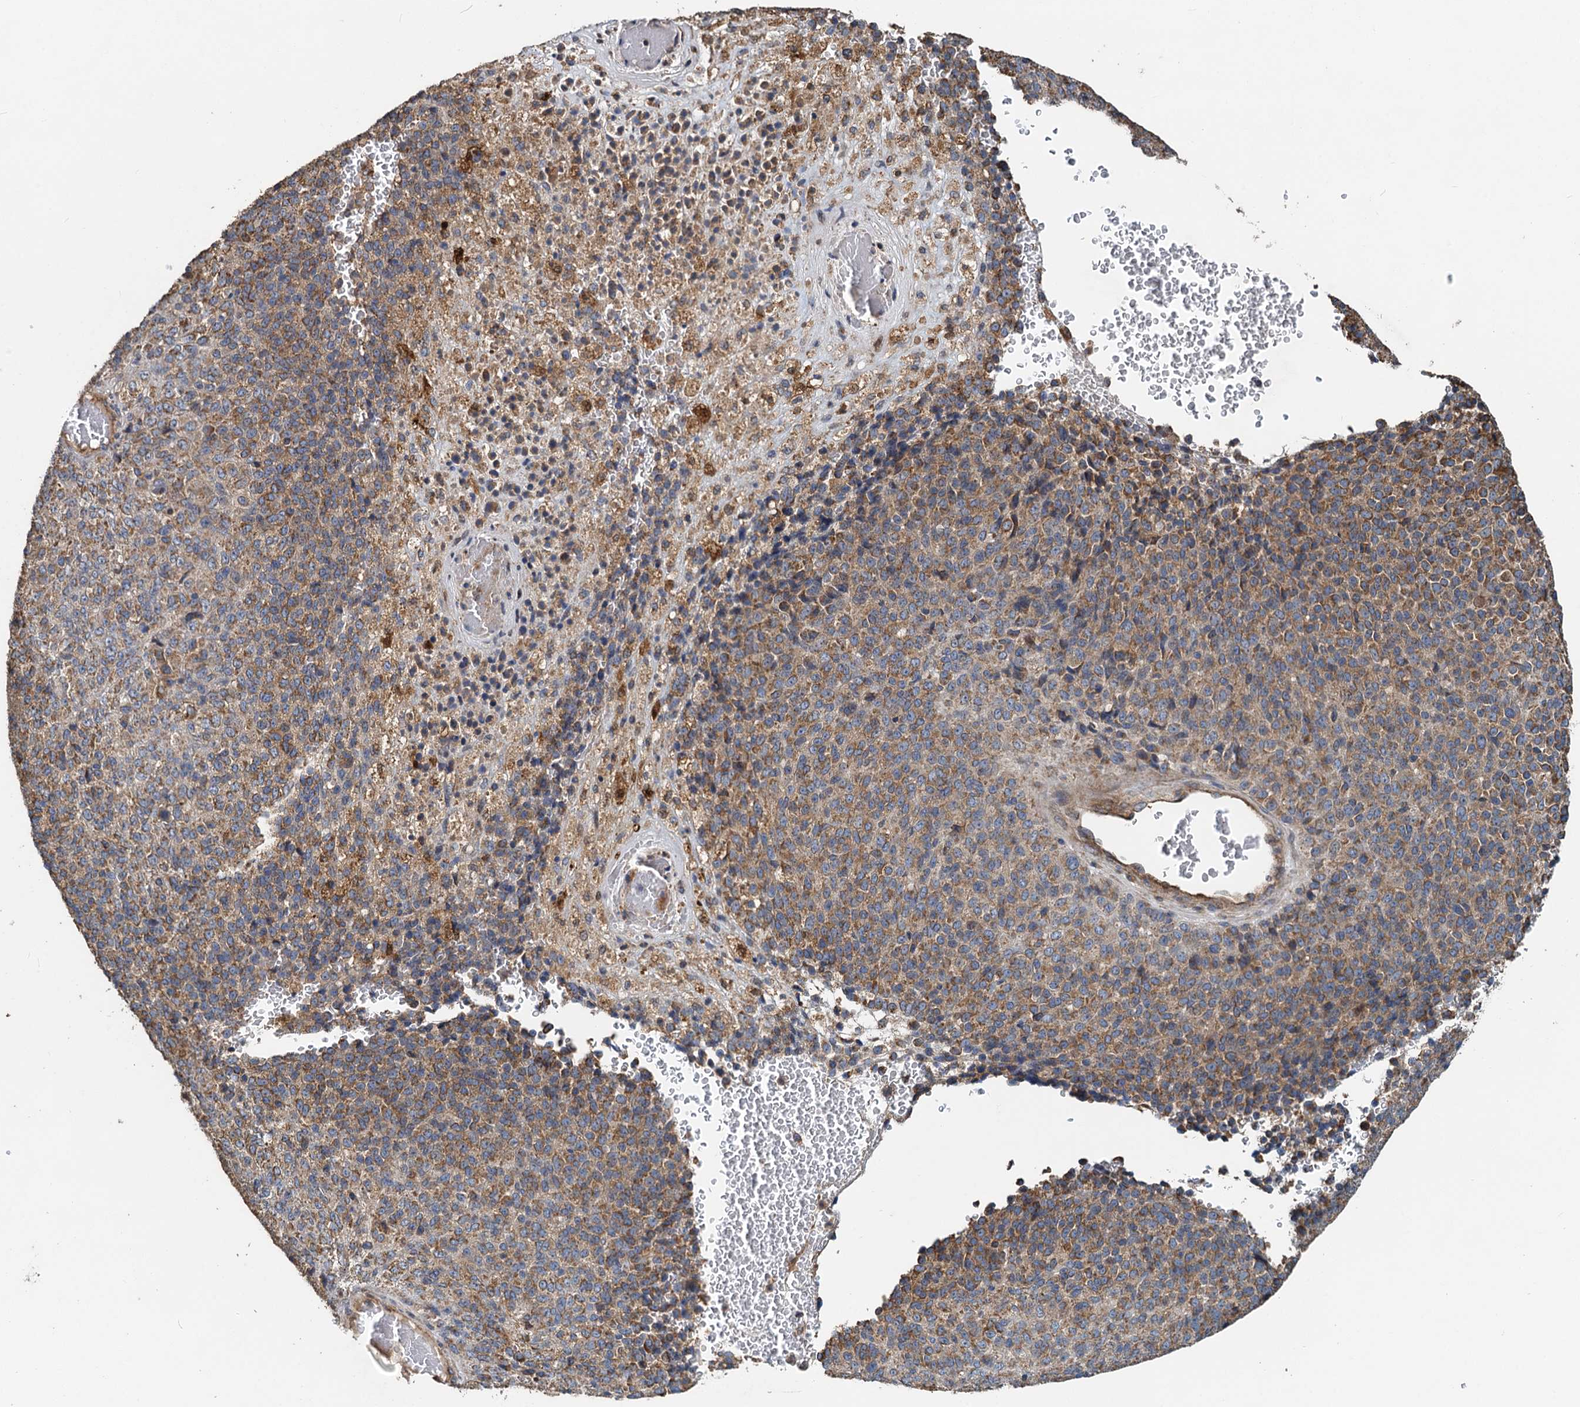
{"staining": {"intensity": "moderate", "quantity": ">75%", "location": "cytoplasmic/membranous"}, "tissue": "melanoma", "cell_type": "Tumor cells", "image_type": "cancer", "snomed": [{"axis": "morphology", "description": "Malignant melanoma, Metastatic site"}, {"axis": "topography", "description": "Brain"}], "caption": "Immunohistochemistry (IHC) image of neoplastic tissue: malignant melanoma (metastatic site) stained using IHC reveals medium levels of moderate protein expression localized specifically in the cytoplasmic/membranous of tumor cells, appearing as a cytoplasmic/membranous brown color.", "gene": "SDS", "patient": {"sex": "female", "age": 56}}